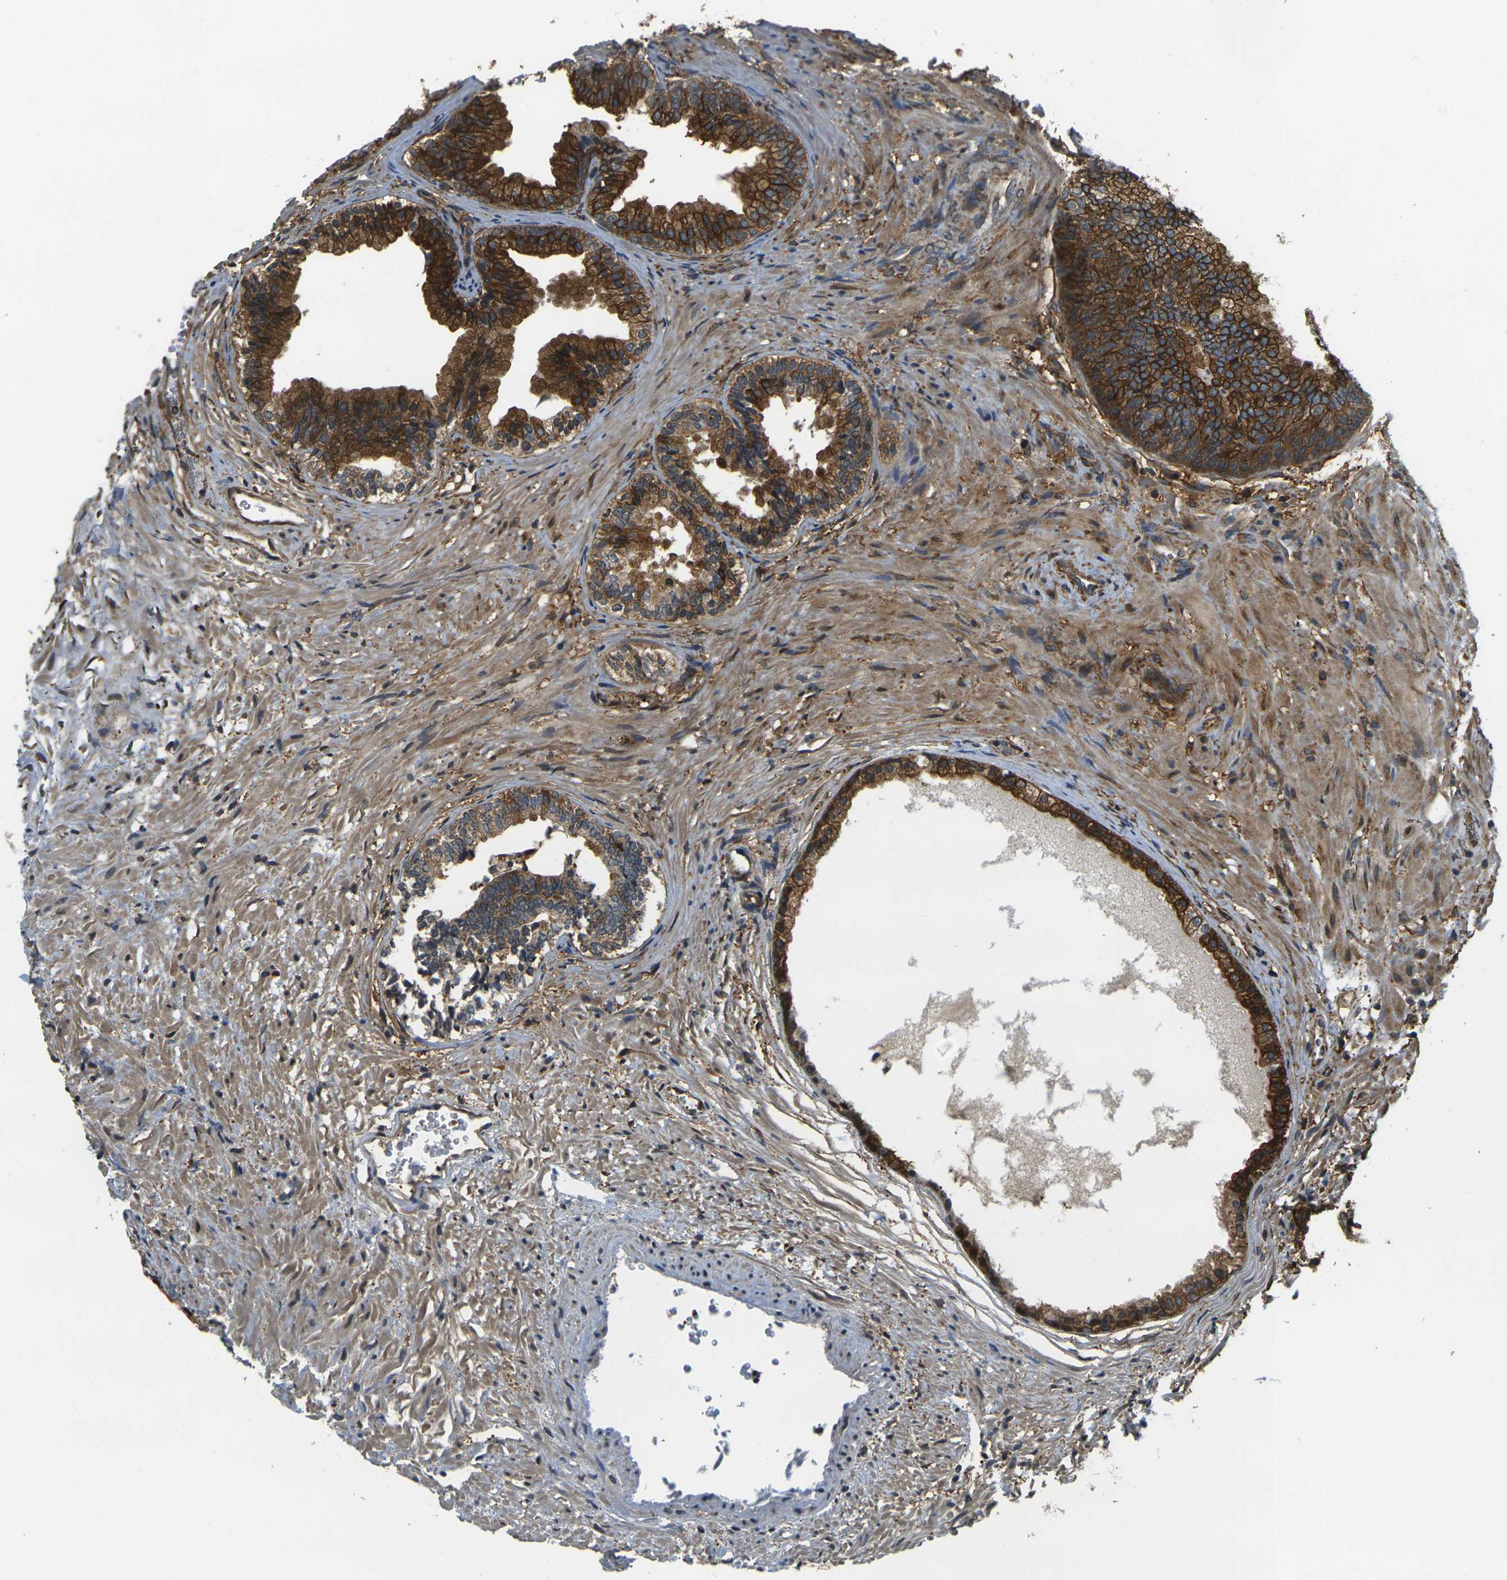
{"staining": {"intensity": "strong", "quantity": ">75%", "location": "cytoplasmic/membranous"}, "tissue": "prostate", "cell_type": "Glandular cells", "image_type": "normal", "snomed": [{"axis": "morphology", "description": "Normal tissue, NOS"}, {"axis": "topography", "description": "Prostate"}], "caption": "High-magnification brightfield microscopy of benign prostate stained with DAB (brown) and counterstained with hematoxylin (blue). glandular cells exhibit strong cytoplasmic/membranous staining is seen in approximately>75% of cells. (DAB IHC with brightfield microscopy, high magnification).", "gene": "CAST", "patient": {"sex": "male", "age": 76}}